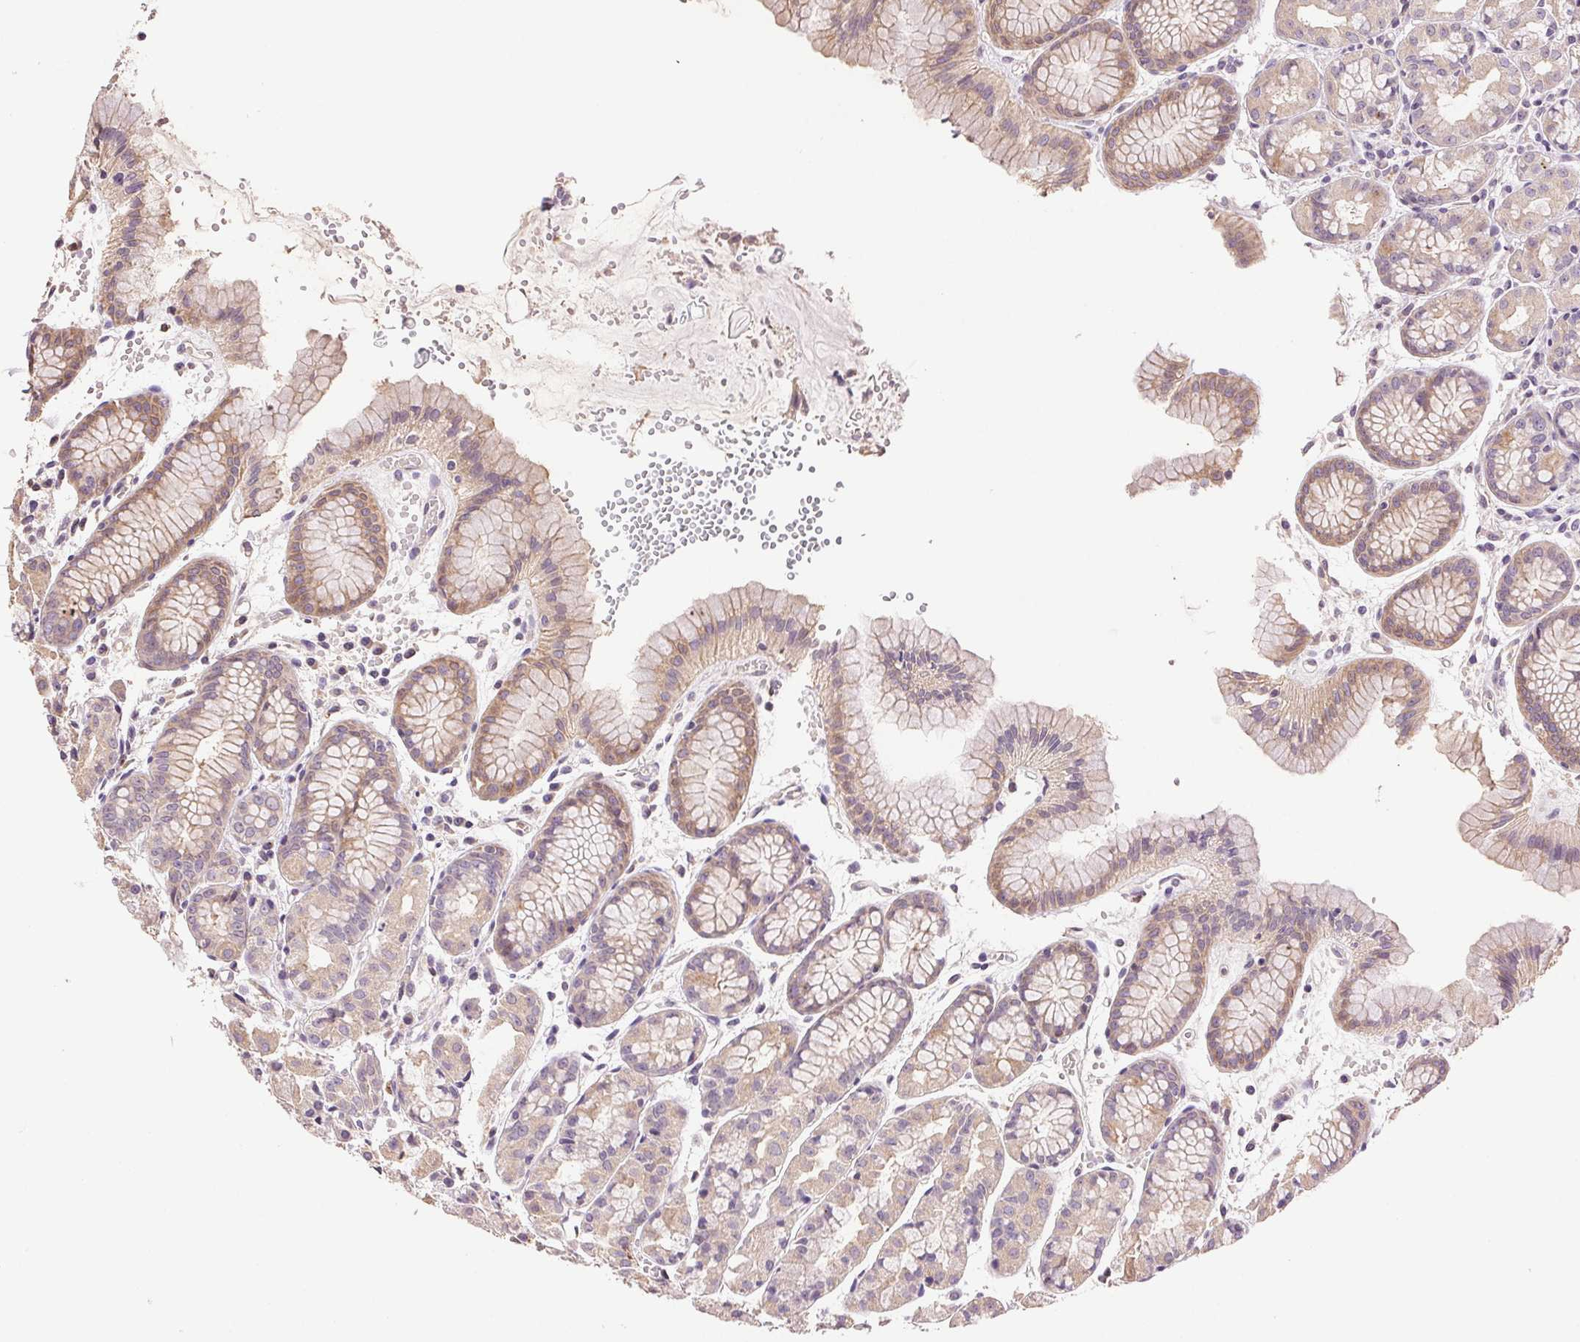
{"staining": {"intensity": "weak", "quantity": "25%-75%", "location": "cytoplasmic/membranous"}, "tissue": "stomach", "cell_type": "Glandular cells", "image_type": "normal", "snomed": [{"axis": "morphology", "description": "Normal tissue, NOS"}, {"axis": "topography", "description": "Stomach, upper"}], "caption": "Protein staining reveals weak cytoplasmic/membranous expression in about 25%-75% of glandular cells in unremarkable stomach. The staining was performed using DAB (3,3'-diaminobenzidine), with brown indicating positive protein expression. Nuclei are stained blue with hematoxylin.", "gene": "TMEM253", "patient": {"sex": "male", "age": 47}}